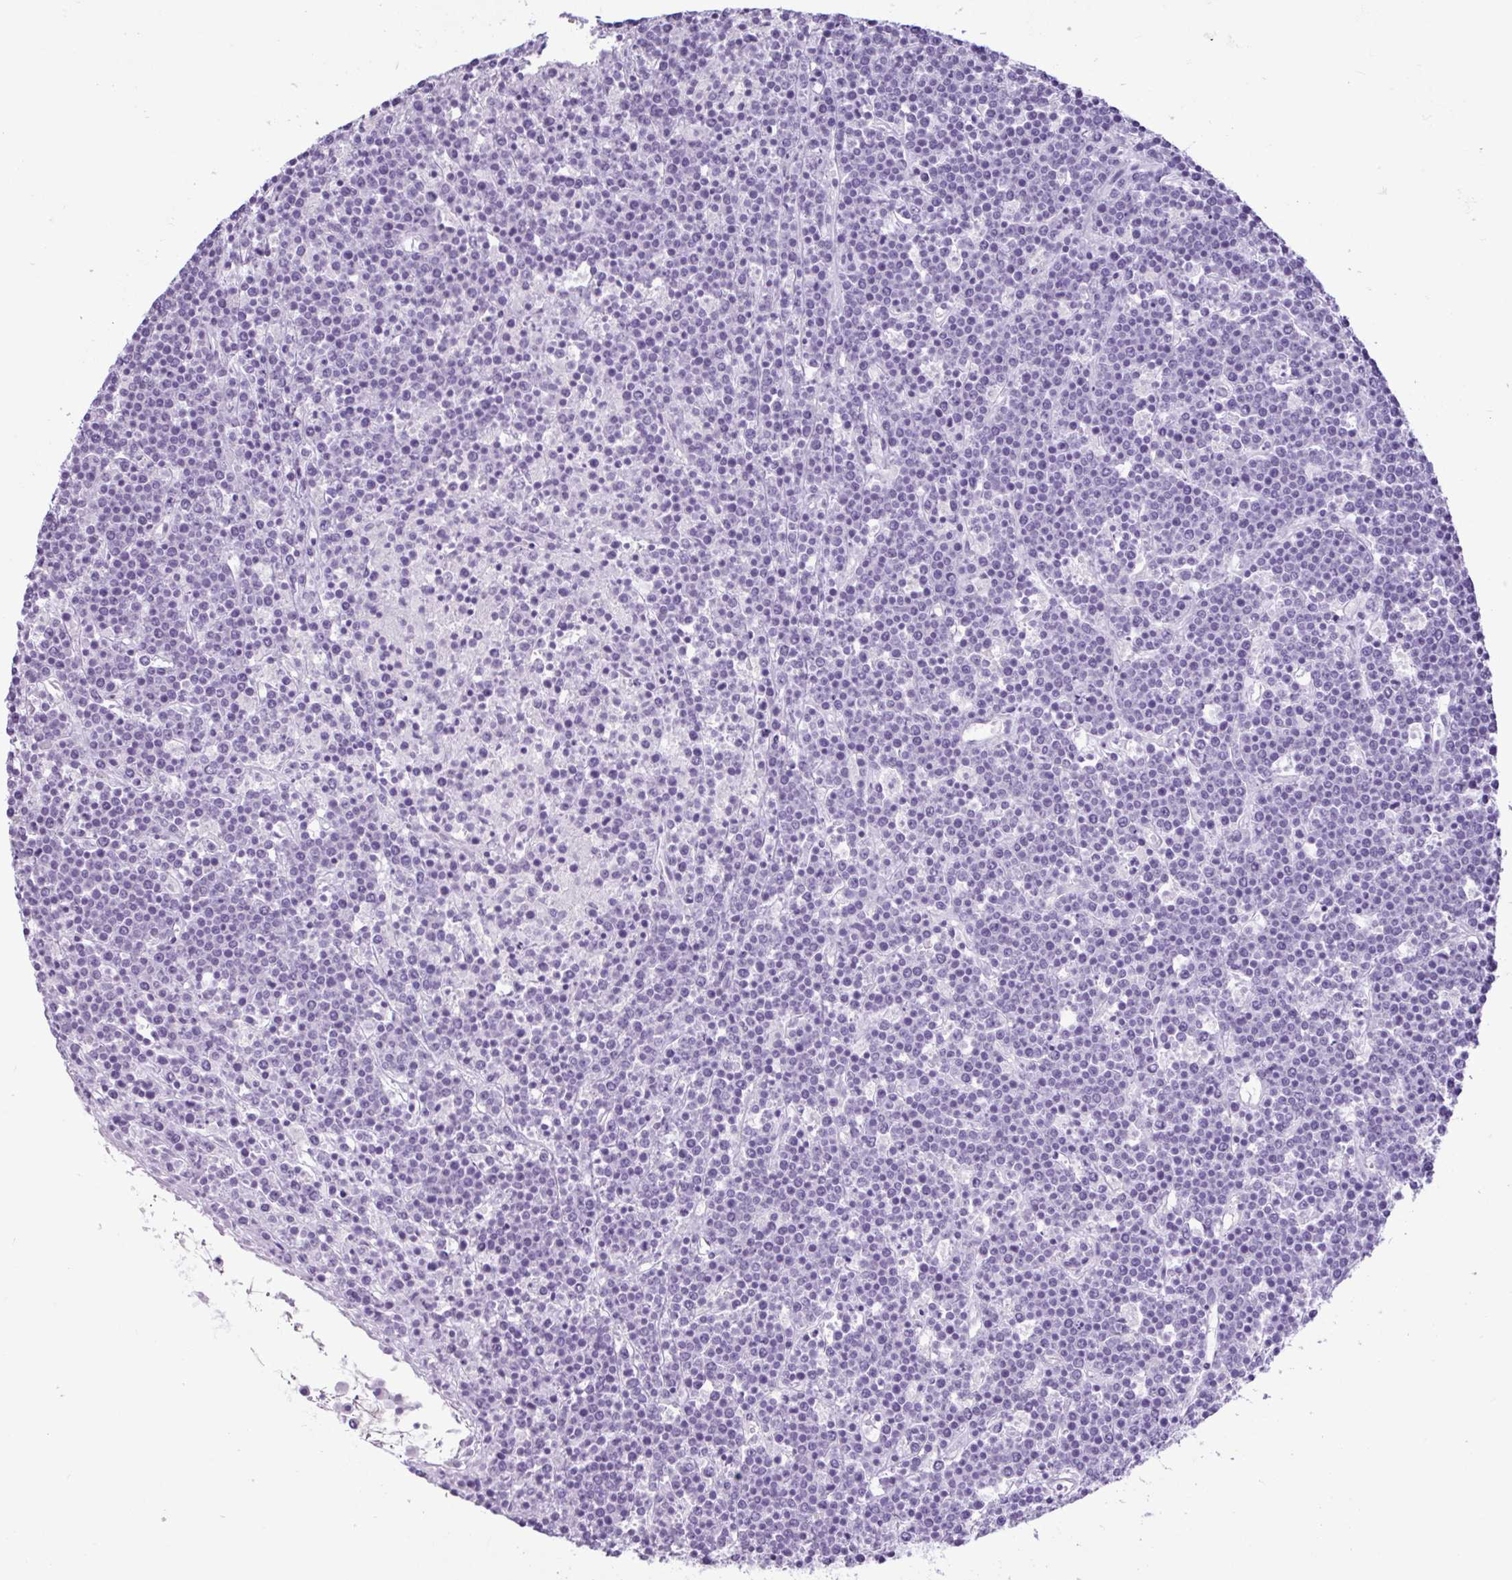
{"staining": {"intensity": "negative", "quantity": "none", "location": "none"}, "tissue": "lymphoma", "cell_type": "Tumor cells", "image_type": "cancer", "snomed": [{"axis": "morphology", "description": "Malignant lymphoma, non-Hodgkin's type, High grade"}, {"axis": "topography", "description": "Ovary"}], "caption": "Immunohistochemical staining of human lymphoma reveals no significant staining in tumor cells. (Stains: DAB (3,3'-diaminobenzidine) immunohistochemistry with hematoxylin counter stain, Microscopy: brightfield microscopy at high magnification).", "gene": "CTSE", "patient": {"sex": "female", "age": 56}}